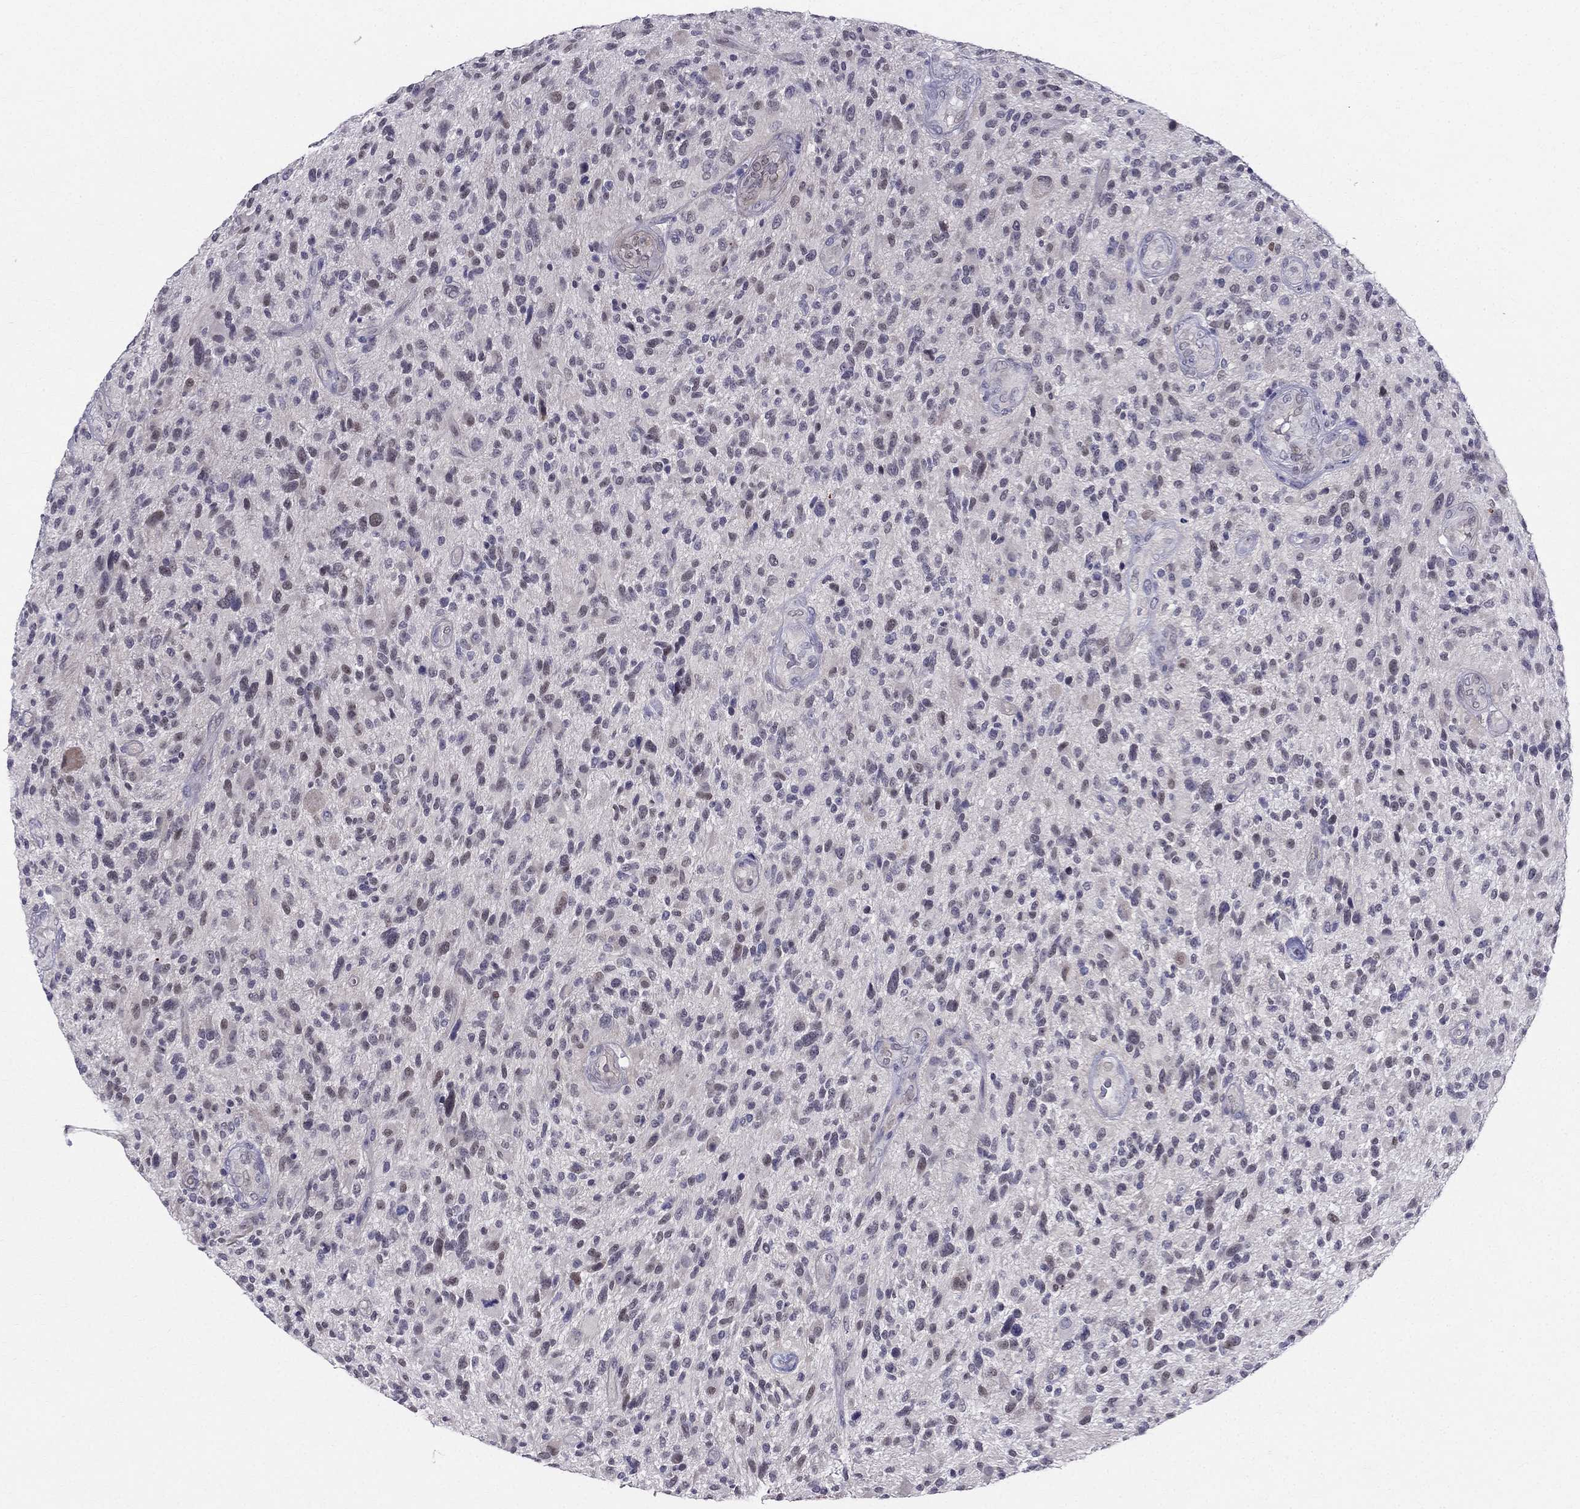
{"staining": {"intensity": "weak", "quantity": "<25%", "location": "cytoplasmic/membranous"}, "tissue": "glioma", "cell_type": "Tumor cells", "image_type": "cancer", "snomed": [{"axis": "morphology", "description": "Glioma, malignant, High grade"}, {"axis": "topography", "description": "Brain"}], "caption": "This is an immunohistochemistry (IHC) photomicrograph of glioma. There is no staining in tumor cells.", "gene": "BAG5", "patient": {"sex": "male", "age": 47}}